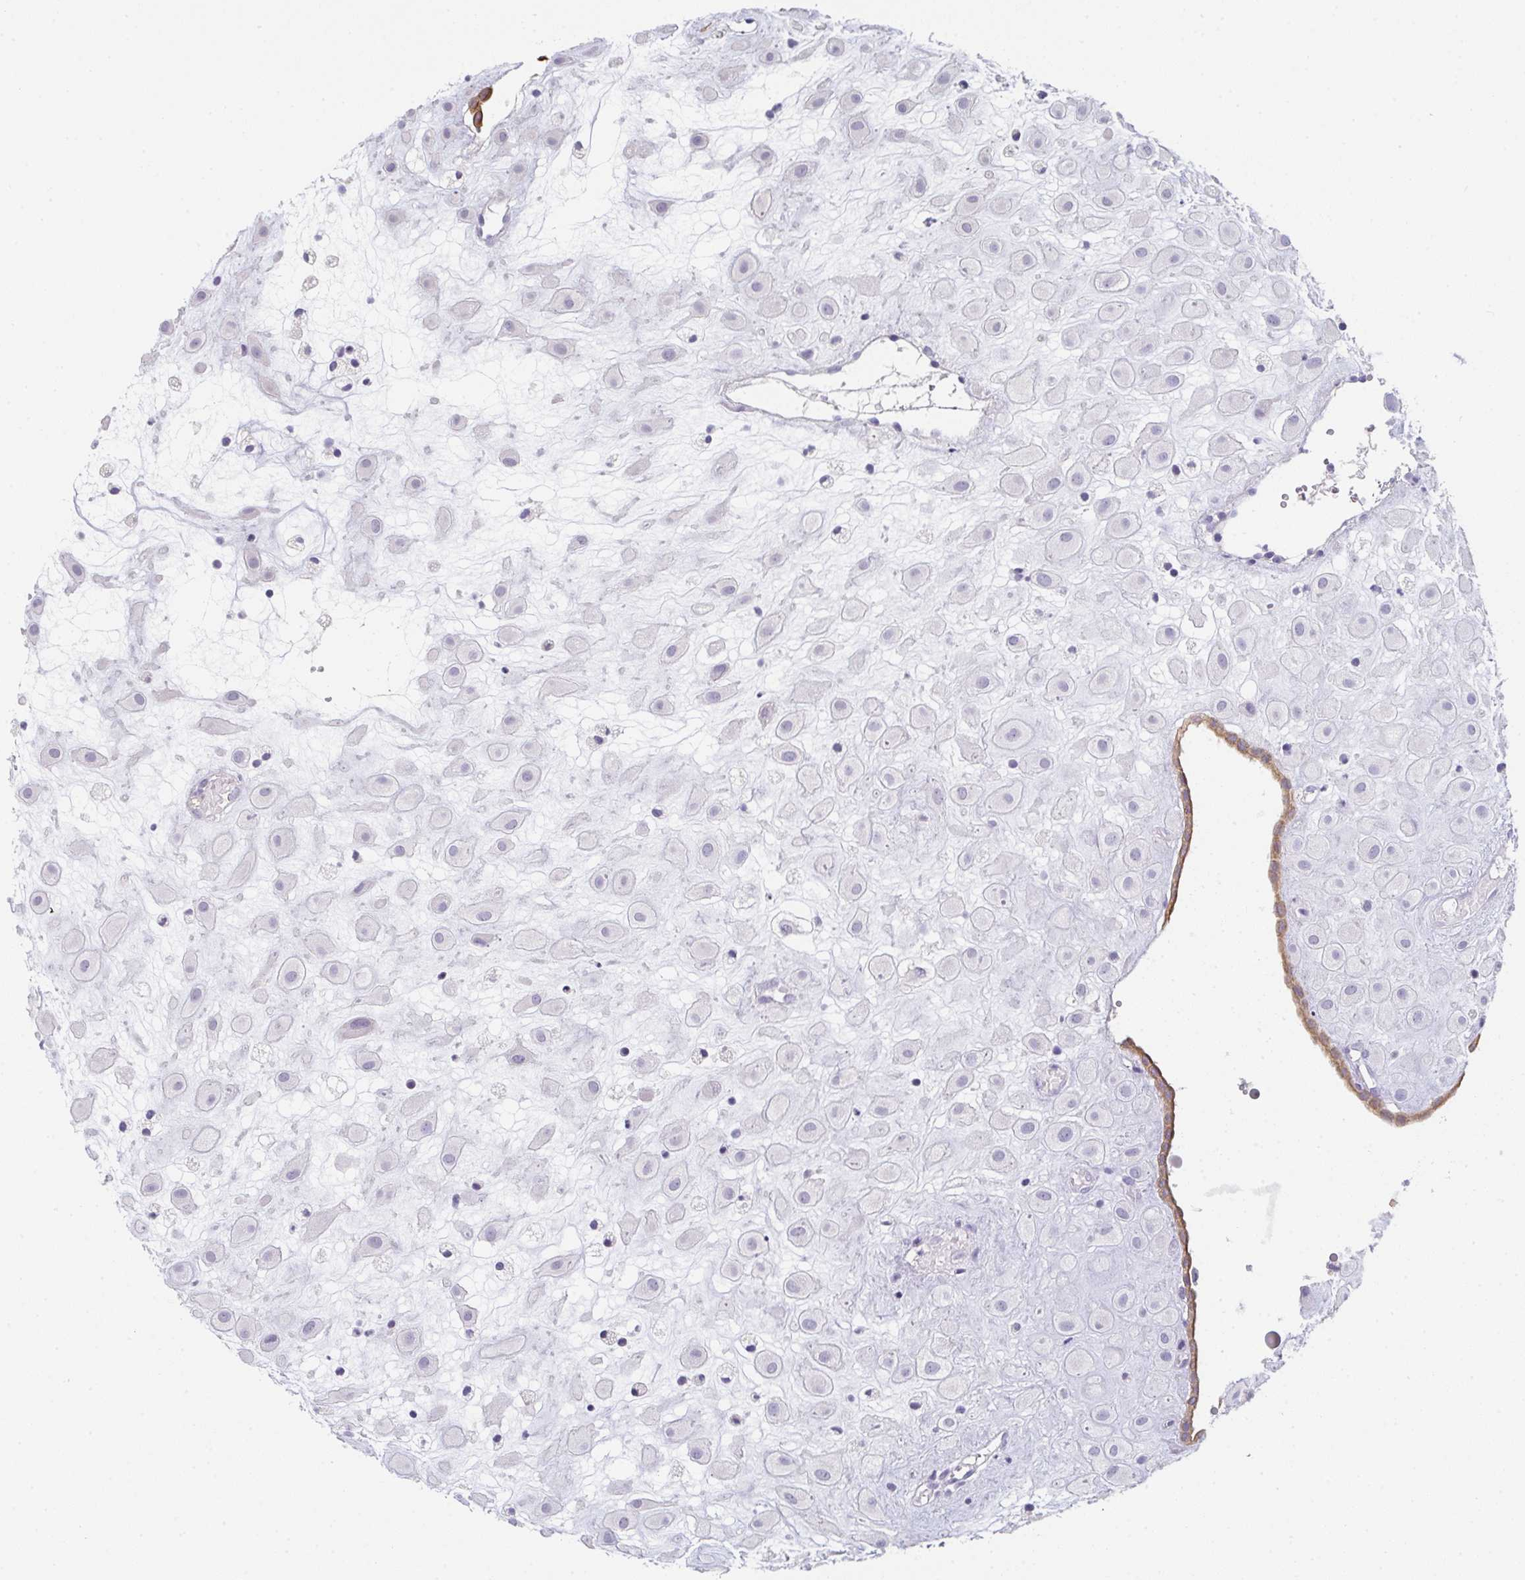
{"staining": {"intensity": "negative", "quantity": "none", "location": "none"}, "tissue": "placenta", "cell_type": "Decidual cells", "image_type": "normal", "snomed": [{"axis": "morphology", "description": "Normal tissue, NOS"}, {"axis": "topography", "description": "Placenta"}], "caption": "High magnification brightfield microscopy of benign placenta stained with DAB (3,3'-diaminobenzidine) (brown) and counterstained with hematoxylin (blue): decidual cells show no significant staining. (Immunohistochemistry, brightfield microscopy, high magnification).", "gene": "C1QTNF8", "patient": {"sex": "female", "age": 24}}